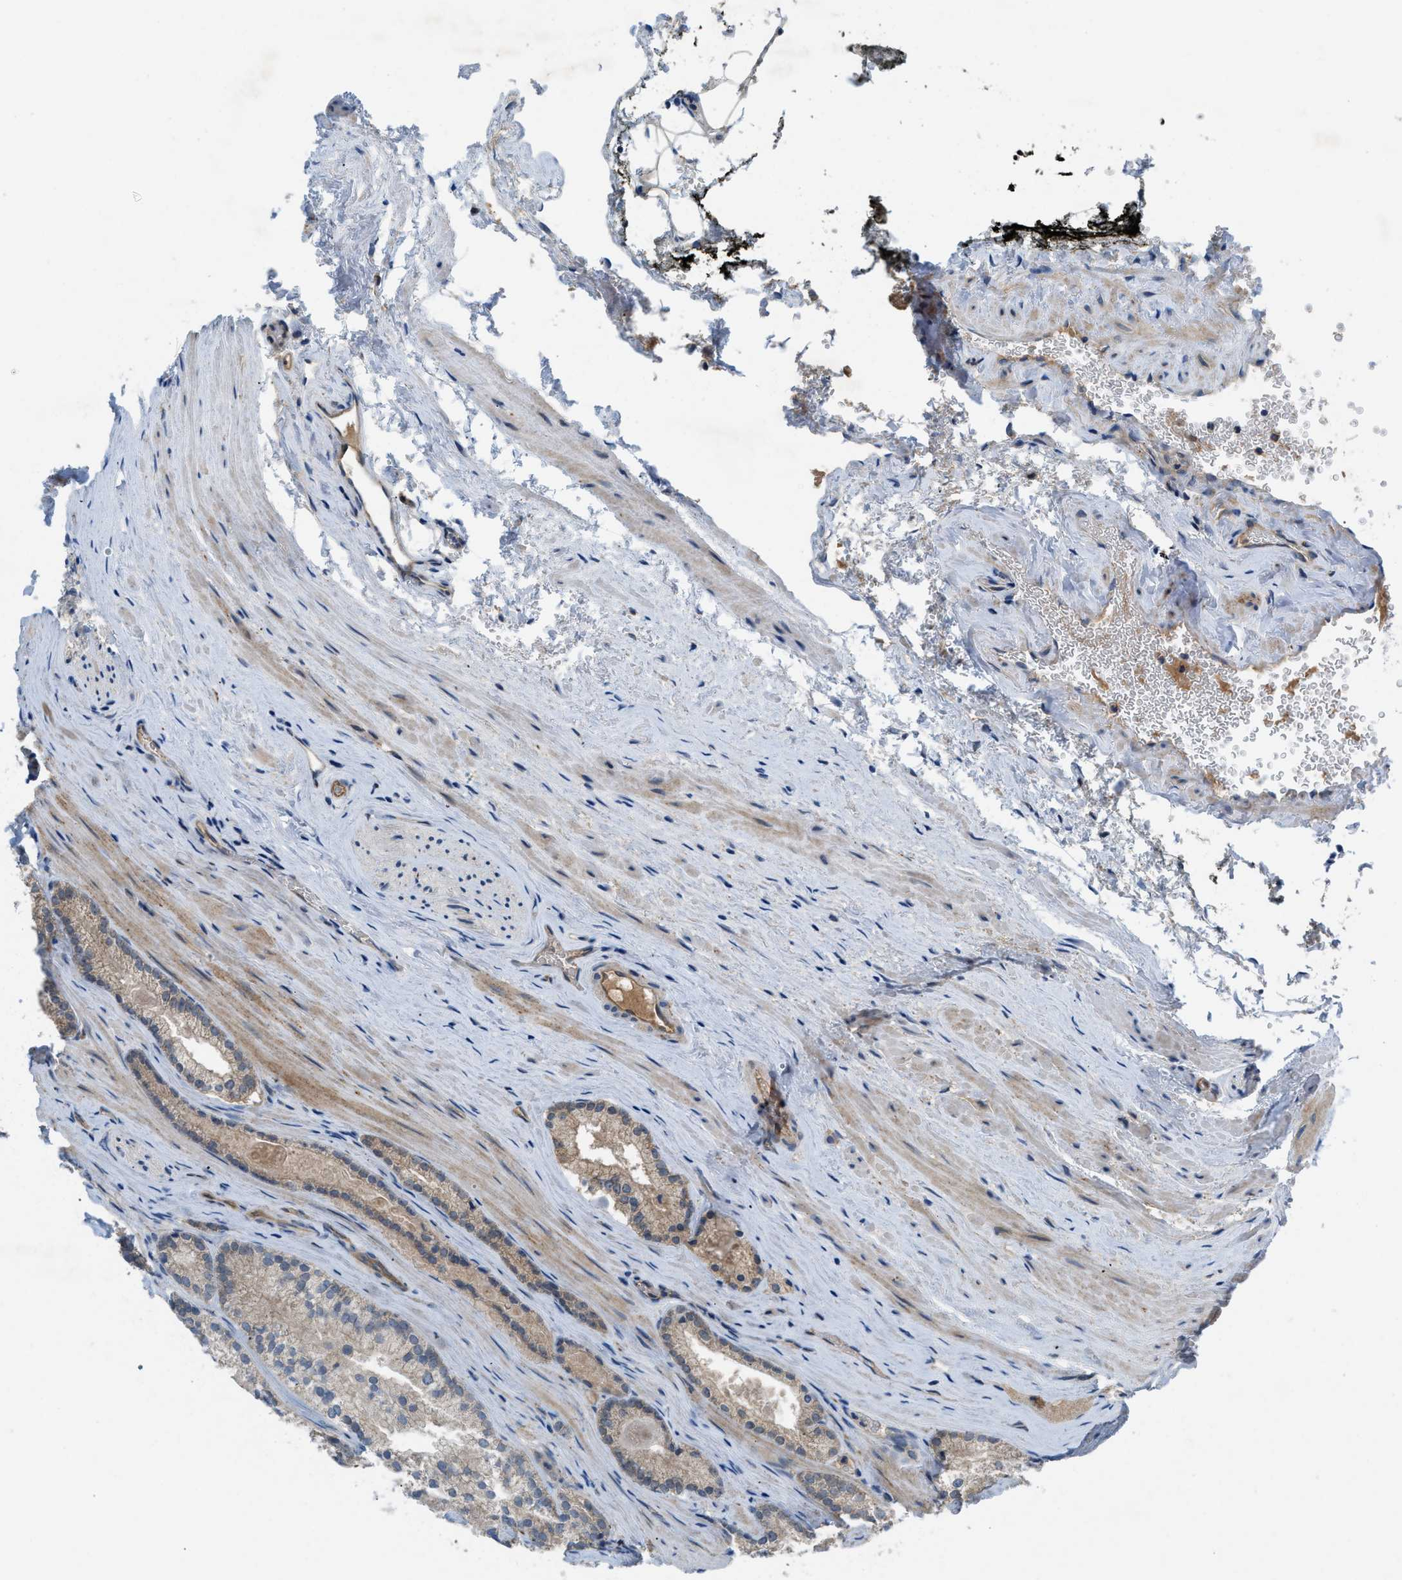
{"staining": {"intensity": "moderate", "quantity": ">75%", "location": "cytoplasmic/membranous"}, "tissue": "prostate cancer", "cell_type": "Tumor cells", "image_type": "cancer", "snomed": [{"axis": "morphology", "description": "Adenocarcinoma, Low grade"}, {"axis": "topography", "description": "Prostate"}], "caption": "Immunohistochemistry photomicrograph of neoplastic tissue: prostate cancer stained using immunohistochemistry exhibits medium levels of moderate protein expression localized specifically in the cytoplasmic/membranous of tumor cells, appearing as a cytoplasmic/membranous brown color.", "gene": "BAZ2B", "patient": {"sex": "male", "age": 59}}